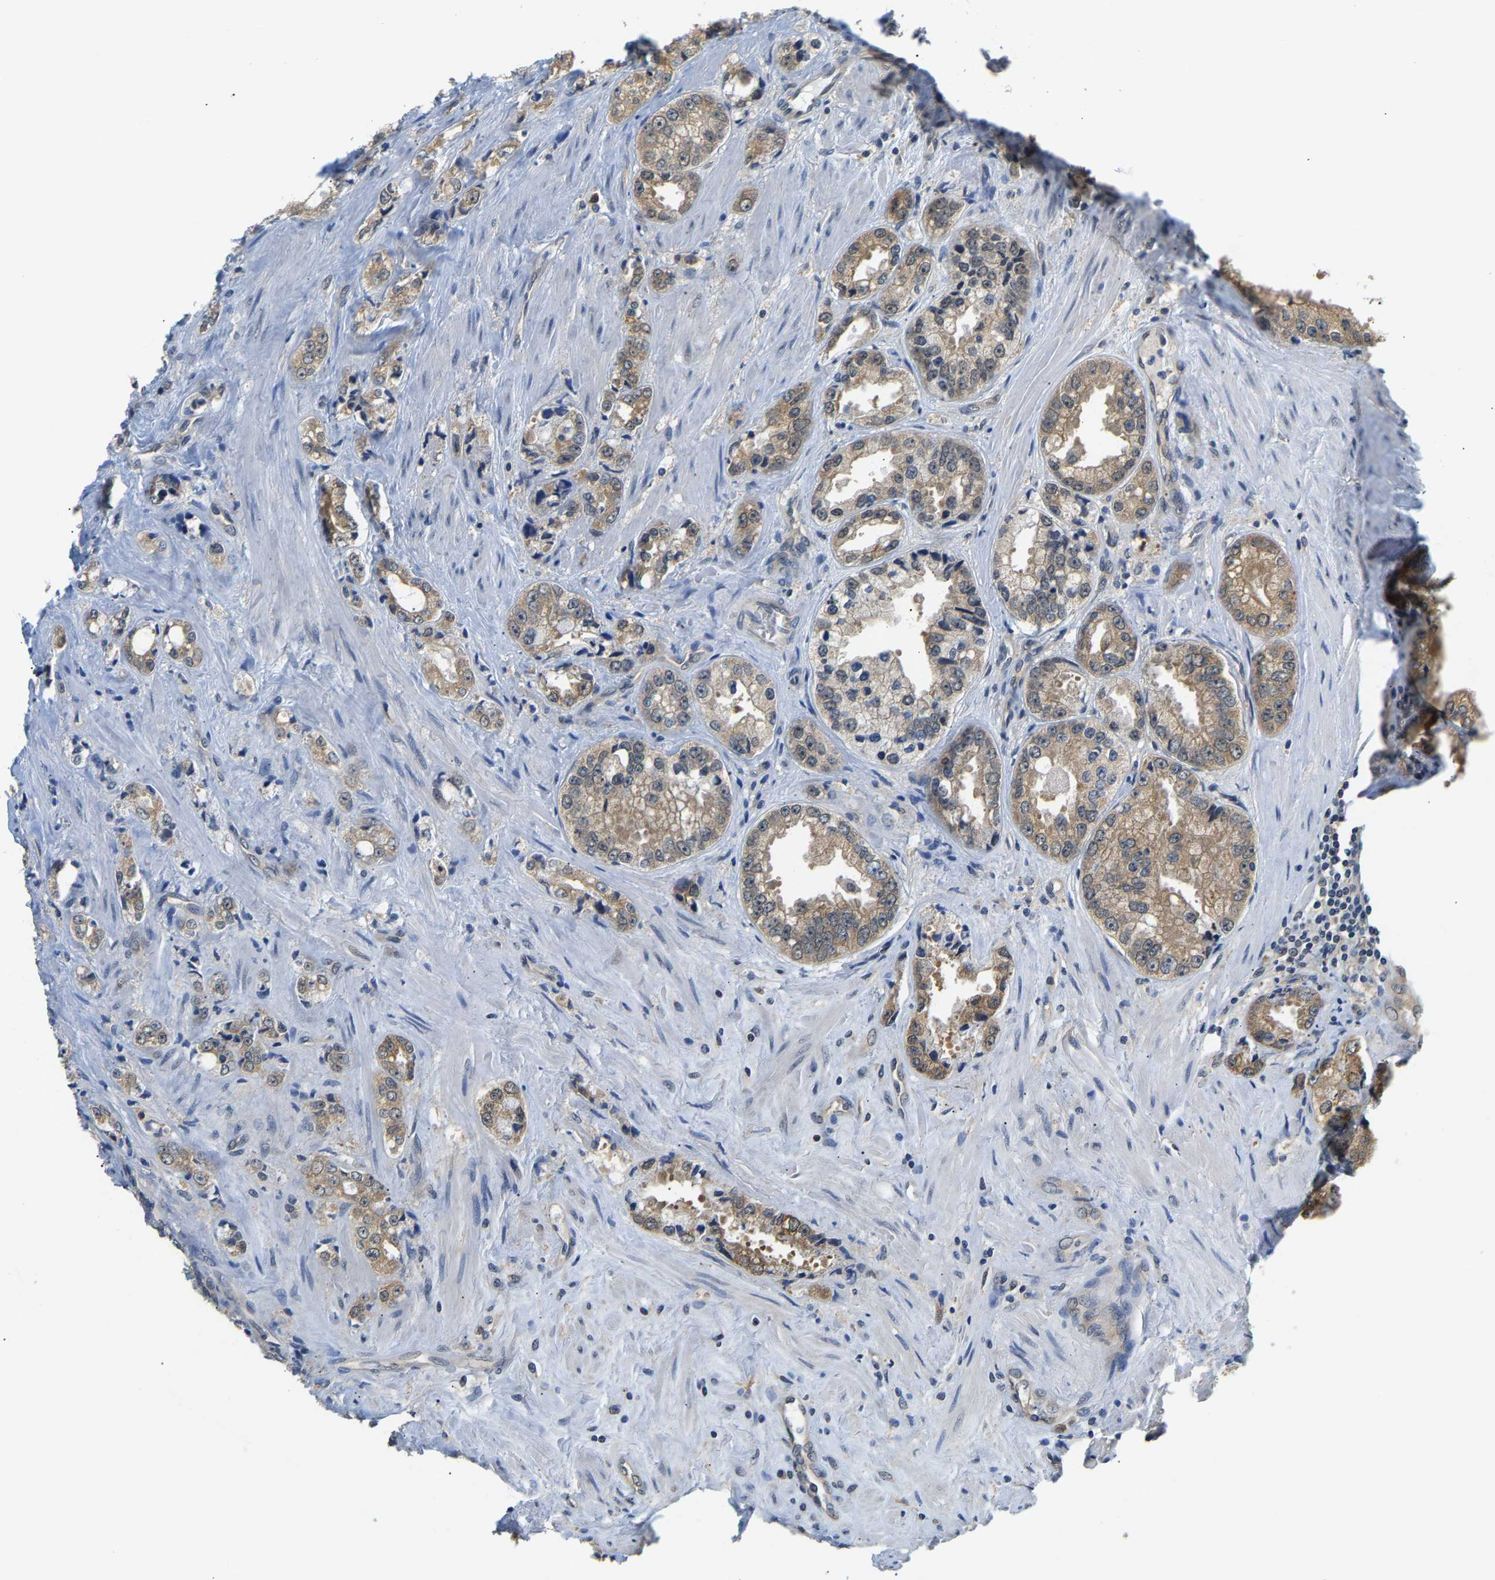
{"staining": {"intensity": "moderate", "quantity": ">75%", "location": "cytoplasmic/membranous"}, "tissue": "prostate cancer", "cell_type": "Tumor cells", "image_type": "cancer", "snomed": [{"axis": "morphology", "description": "Adenocarcinoma, High grade"}, {"axis": "topography", "description": "Prostate"}], "caption": "Tumor cells reveal medium levels of moderate cytoplasmic/membranous expression in about >75% of cells in prostate cancer (high-grade adenocarcinoma). (Stains: DAB (3,3'-diaminobenzidine) in brown, nuclei in blue, Microscopy: brightfield microscopy at high magnification).", "gene": "ARHGEF12", "patient": {"sex": "male", "age": 61}}